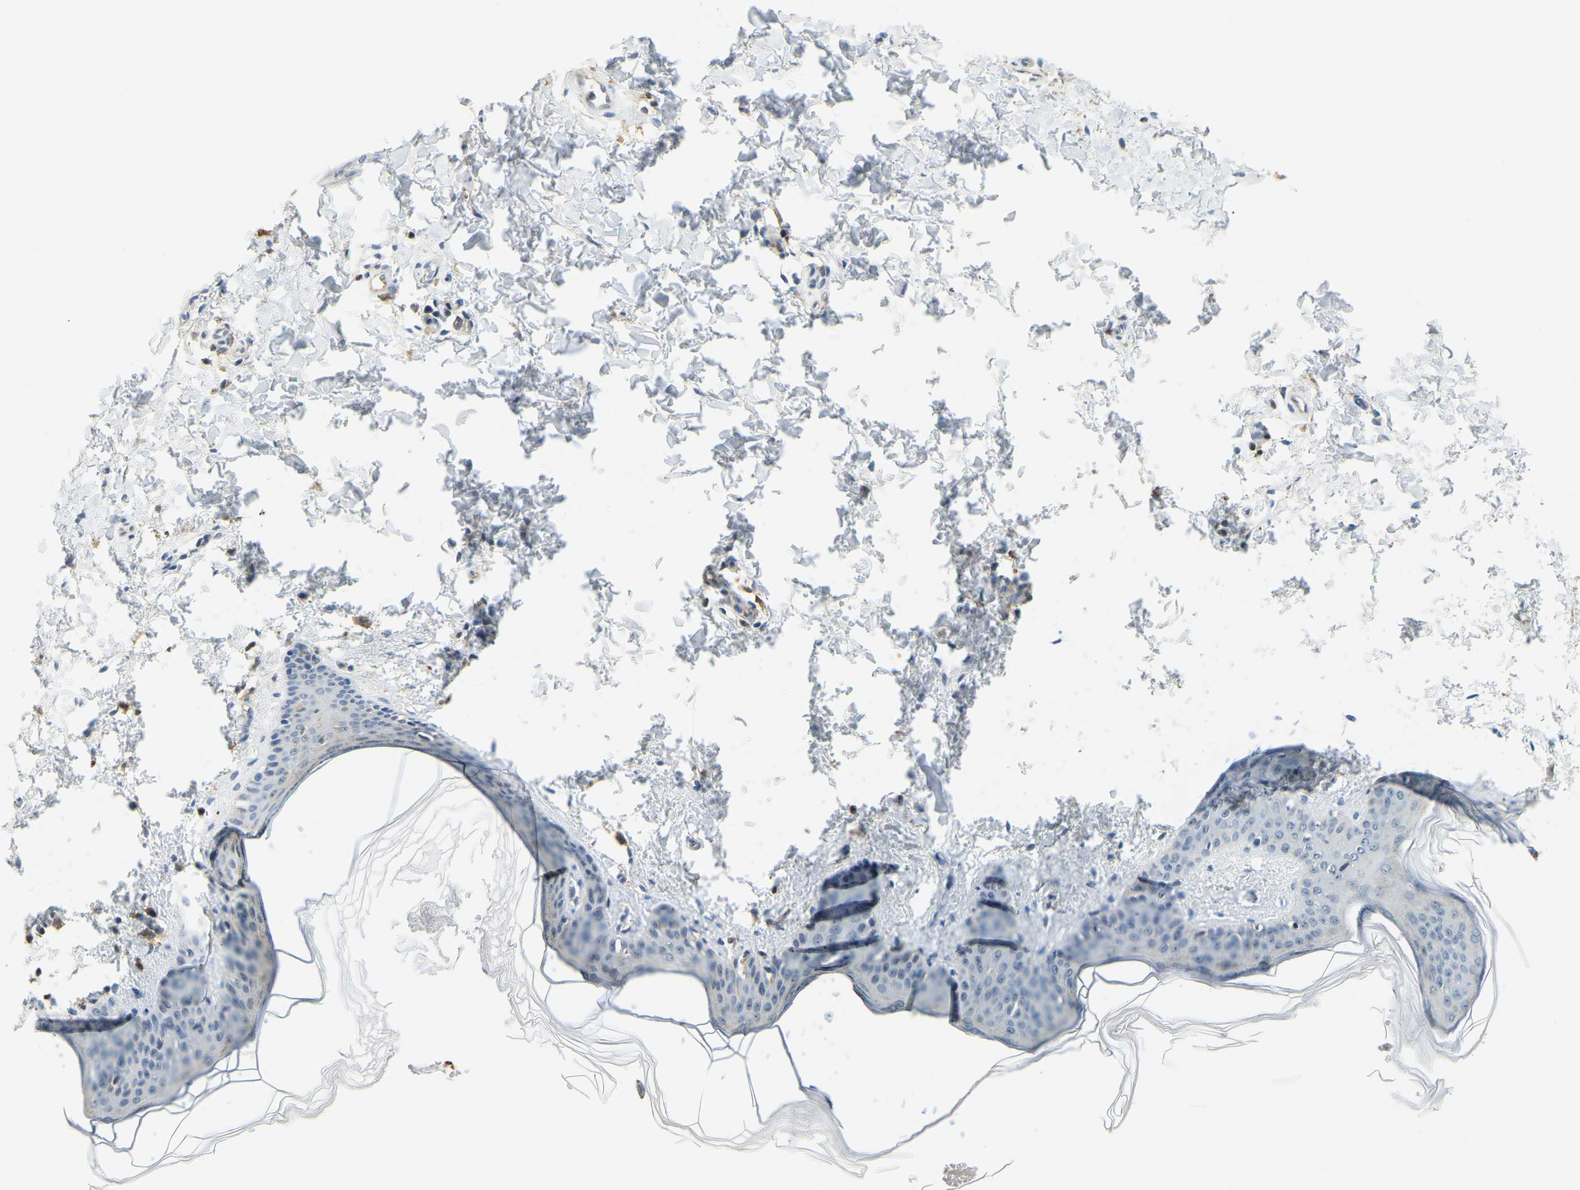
{"staining": {"intensity": "negative", "quantity": "none", "location": "none"}, "tissue": "skin", "cell_type": "Fibroblasts", "image_type": "normal", "snomed": [{"axis": "morphology", "description": "Normal tissue, NOS"}, {"axis": "topography", "description": "Skin"}], "caption": "IHC photomicrograph of benign human skin stained for a protein (brown), which demonstrates no expression in fibroblasts. (DAB immunohistochemistry, high magnification).", "gene": "RRP1", "patient": {"sex": "female", "age": 17}}